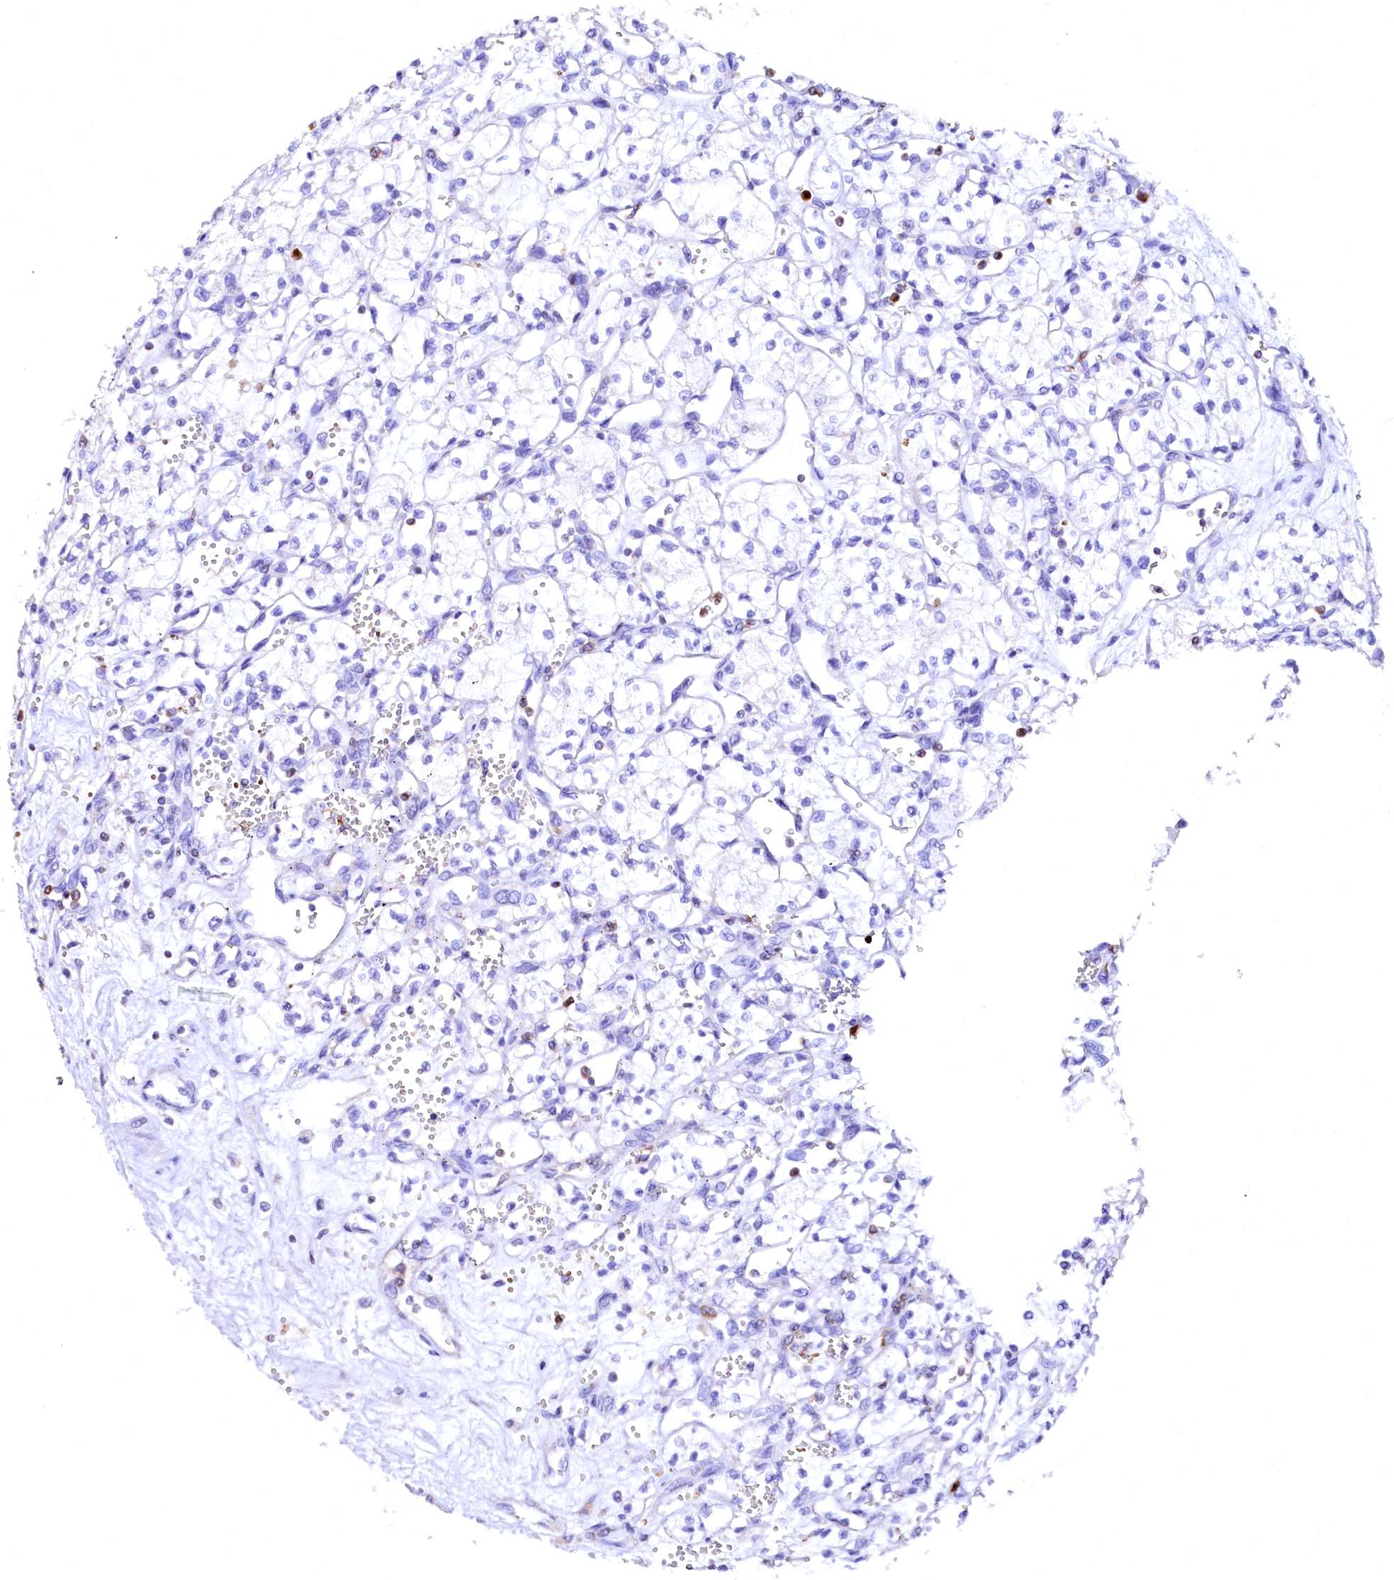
{"staining": {"intensity": "negative", "quantity": "none", "location": "none"}, "tissue": "renal cancer", "cell_type": "Tumor cells", "image_type": "cancer", "snomed": [{"axis": "morphology", "description": "Adenocarcinoma, NOS"}, {"axis": "topography", "description": "Kidney"}], "caption": "There is no significant staining in tumor cells of renal cancer (adenocarcinoma).", "gene": "RAB27A", "patient": {"sex": "male", "age": 59}}